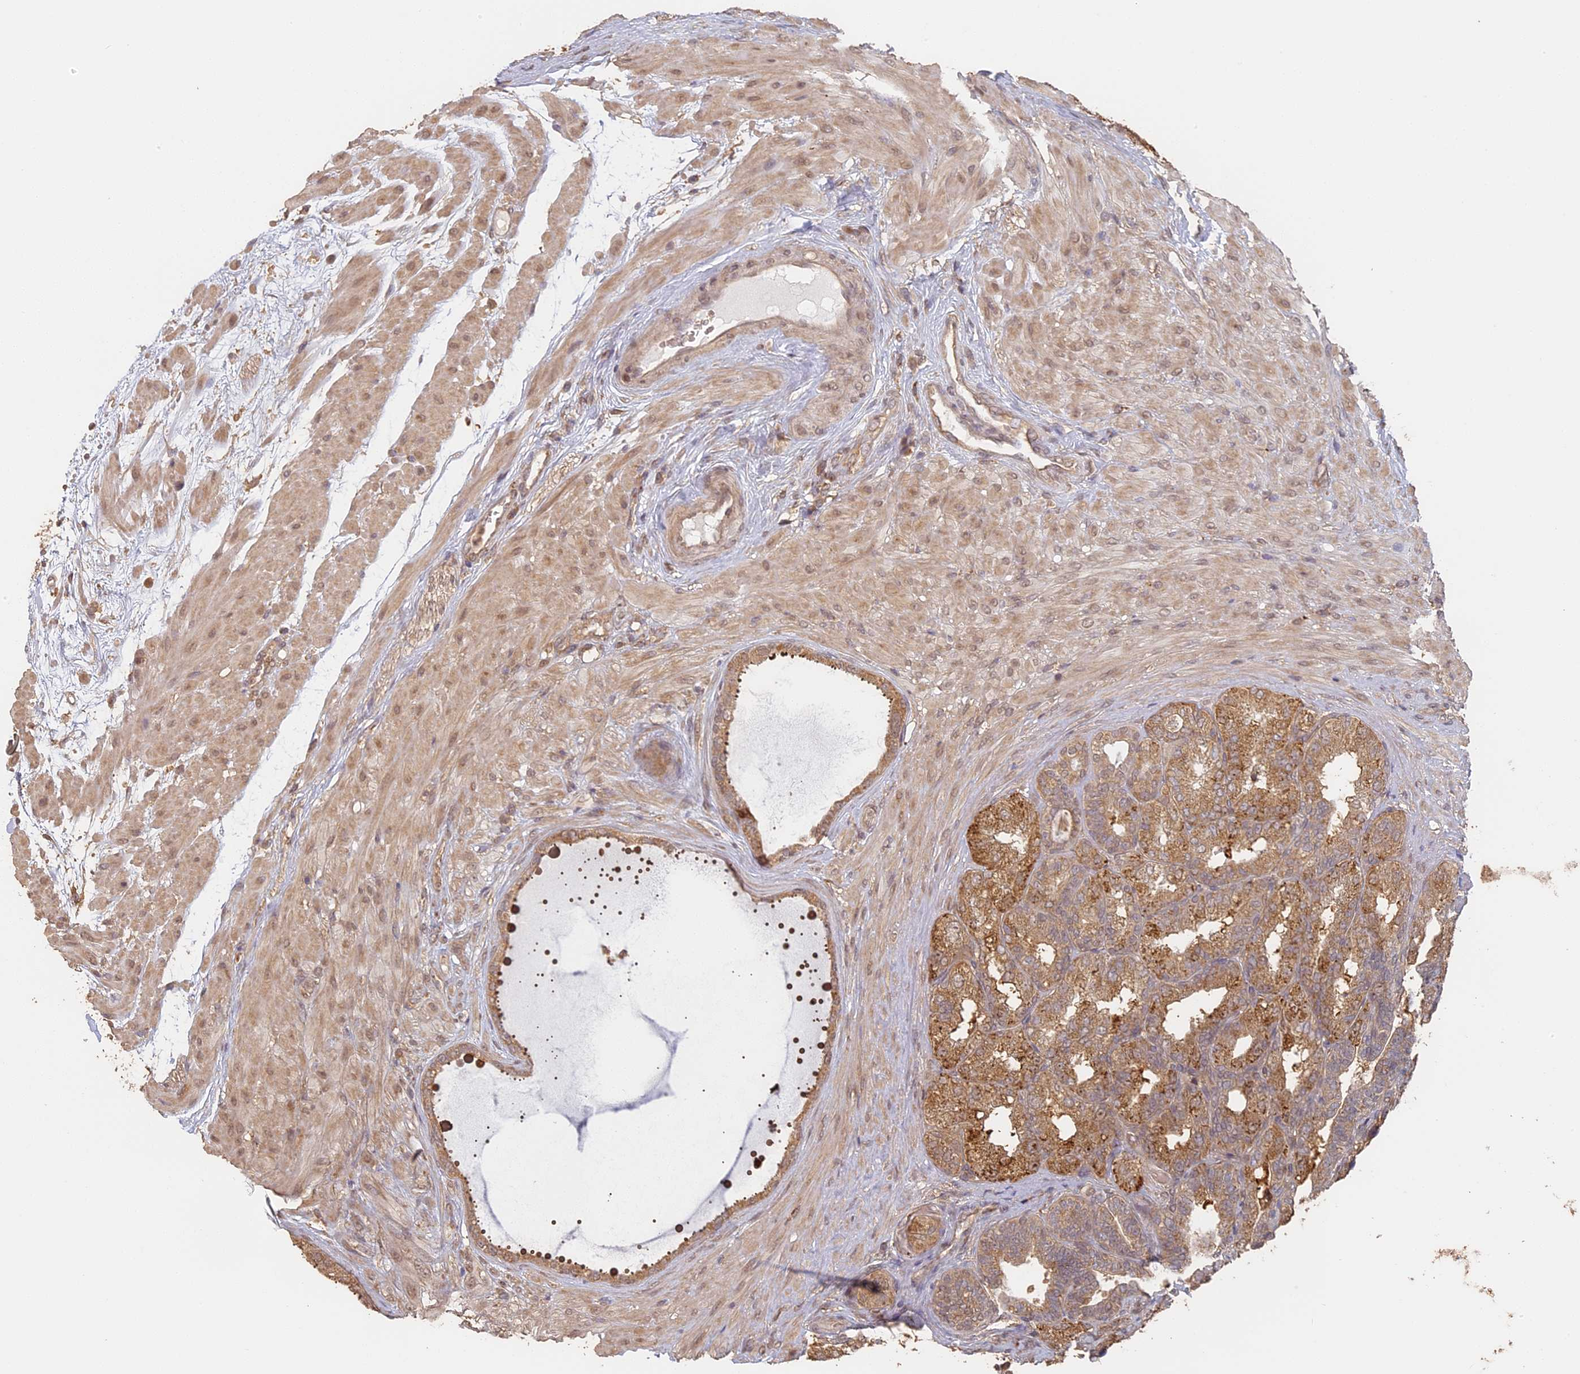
{"staining": {"intensity": "moderate", "quantity": ">75%", "location": "cytoplasmic/membranous"}, "tissue": "seminal vesicle", "cell_type": "Glandular cells", "image_type": "normal", "snomed": [{"axis": "morphology", "description": "Normal tissue, NOS"}, {"axis": "topography", "description": "Seminal veicle"}, {"axis": "topography", "description": "Peripheral nerve tissue"}], "caption": "Moderate cytoplasmic/membranous positivity is seen in about >75% of glandular cells in benign seminal vesicle.", "gene": "STX16", "patient": {"sex": "male", "age": 63}}